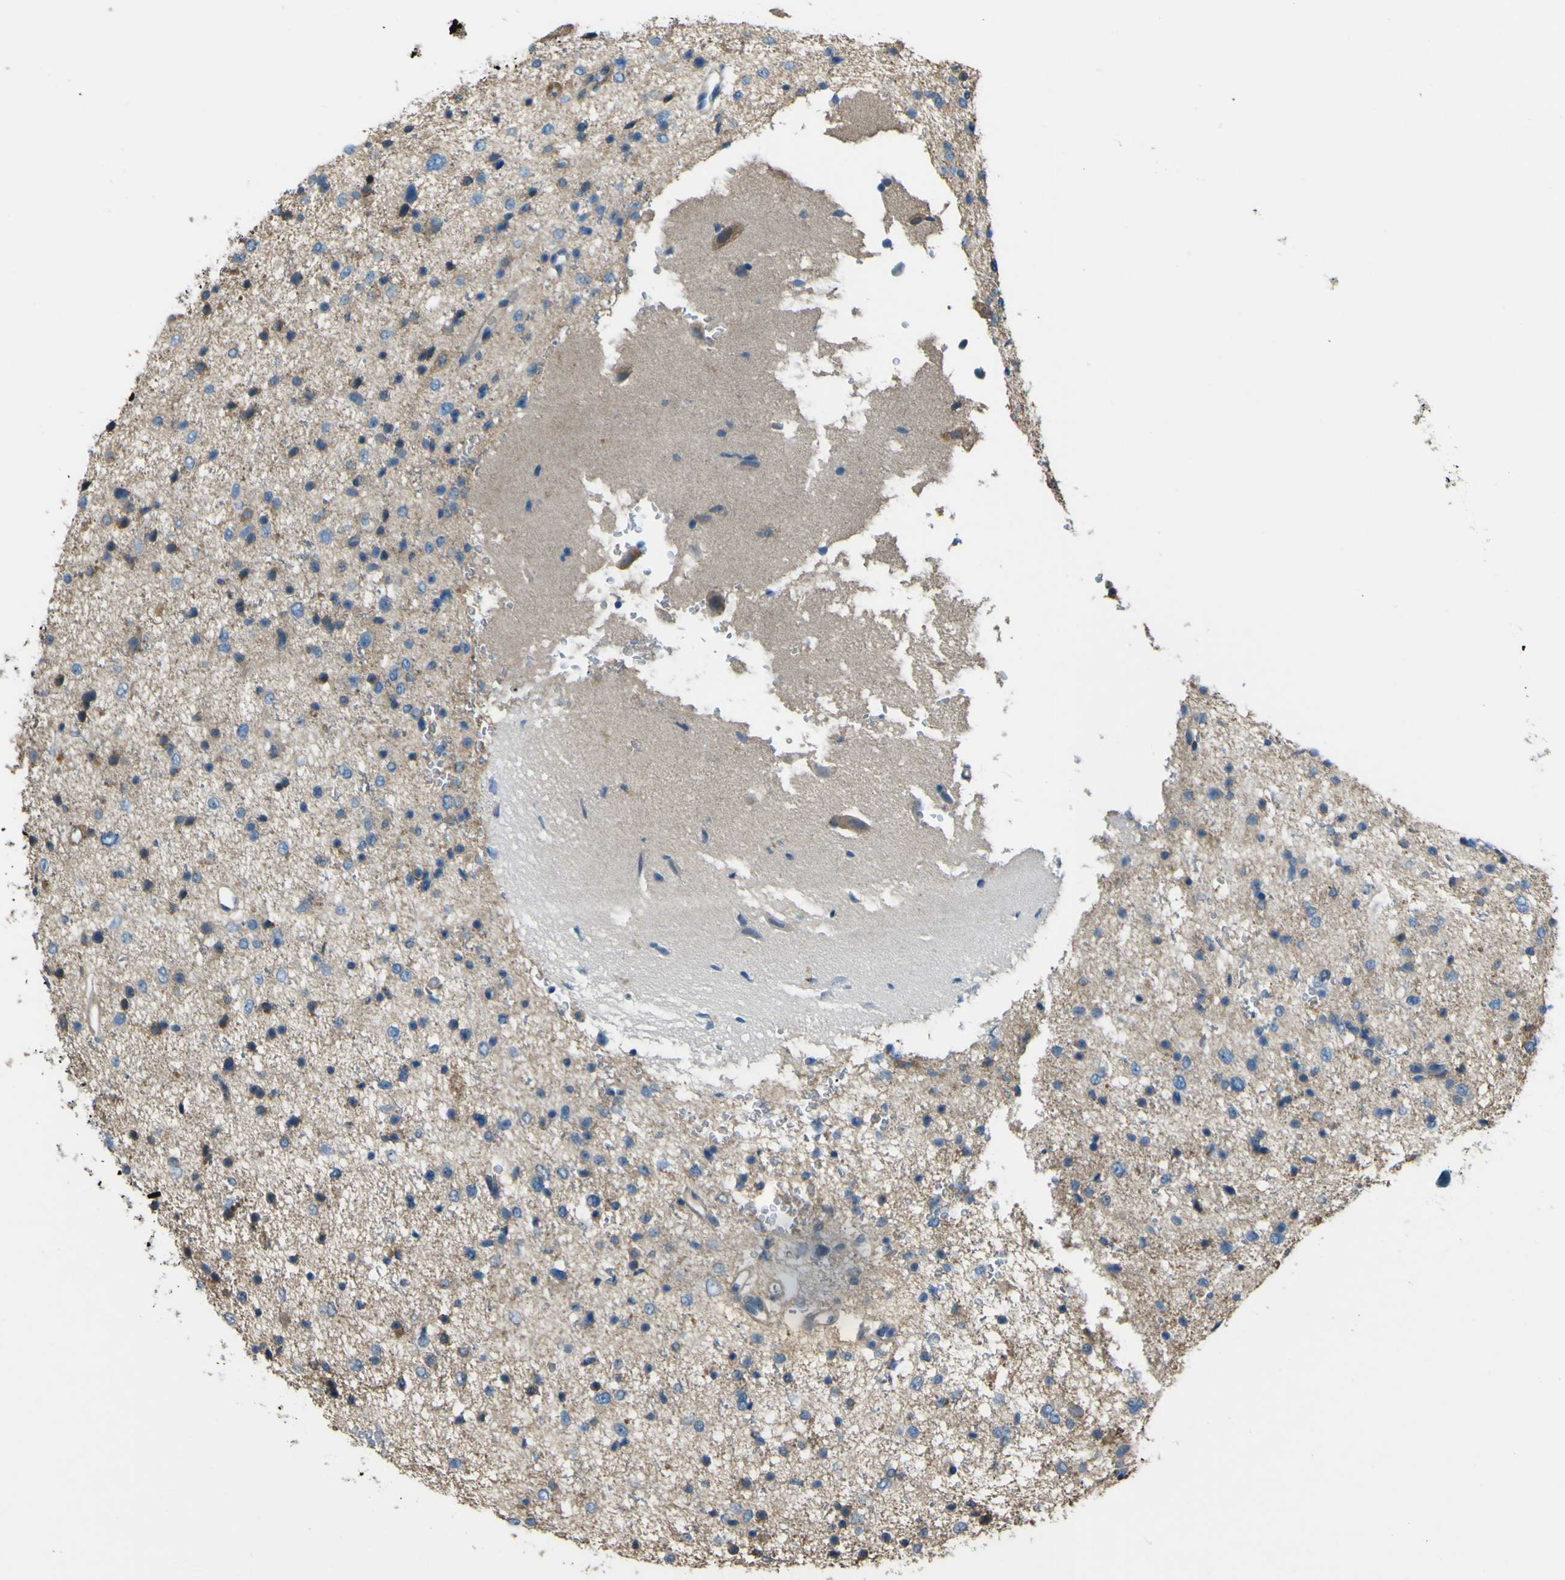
{"staining": {"intensity": "negative", "quantity": "none", "location": "none"}, "tissue": "glioma", "cell_type": "Tumor cells", "image_type": "cancer", "snomed": [{"axis": "morphology", "description": "Glioma, malignant, Low grade"}, {"axis": "topography", "description": "Brain"}], "caption": "This is an IHC photomicrograph of human glioma. There is no staining in tumor cells.", "gene": "NAALADL2", "patient": {"sex": "female", "age": 37}}